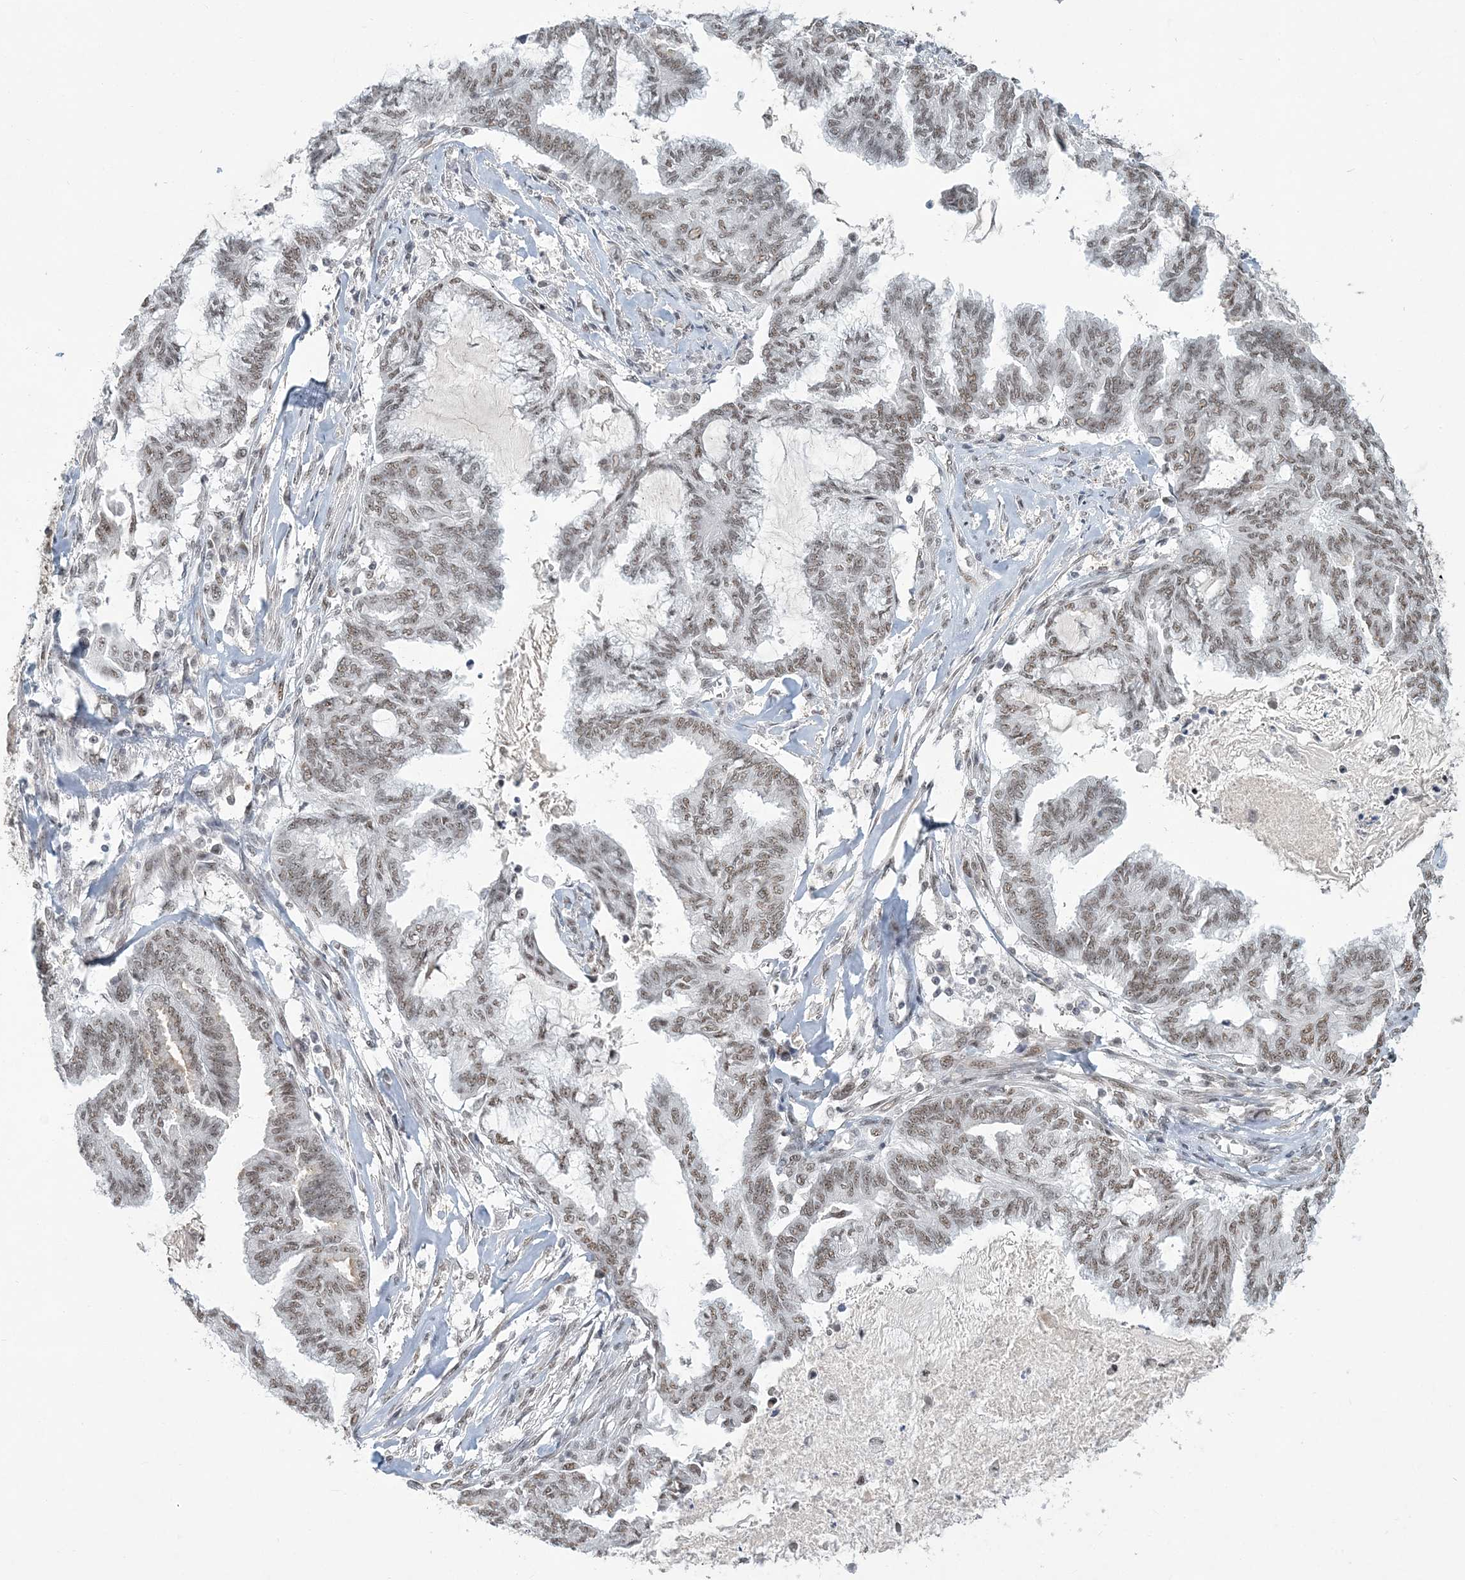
{"staining": {"intensity": "weak", "quantity": ">75%", "location": "nuclear"}, "tissue": "endometrial cancer", "cell_type": "Tumor cells", "image_type": "cancer", "snomed": [{"axis": "morphology", "description": "Adenocarcinoma, NOS"}, {"axis": "topography", "description": "Endometrium"}], "caption": "Immunohistochemical staining of human endometrial cancer (adenocarcinoma) reveals weak nuclear protein expression in about >75% of tumor cells. (Stains: DAB (3,3'-diaminobenzidine) in brown, nuclei in blue, Microscopy: brightfield microscopy at high magnification).", "gene": "PLRG1", "patient": {"sex": "female", "age": 86}}